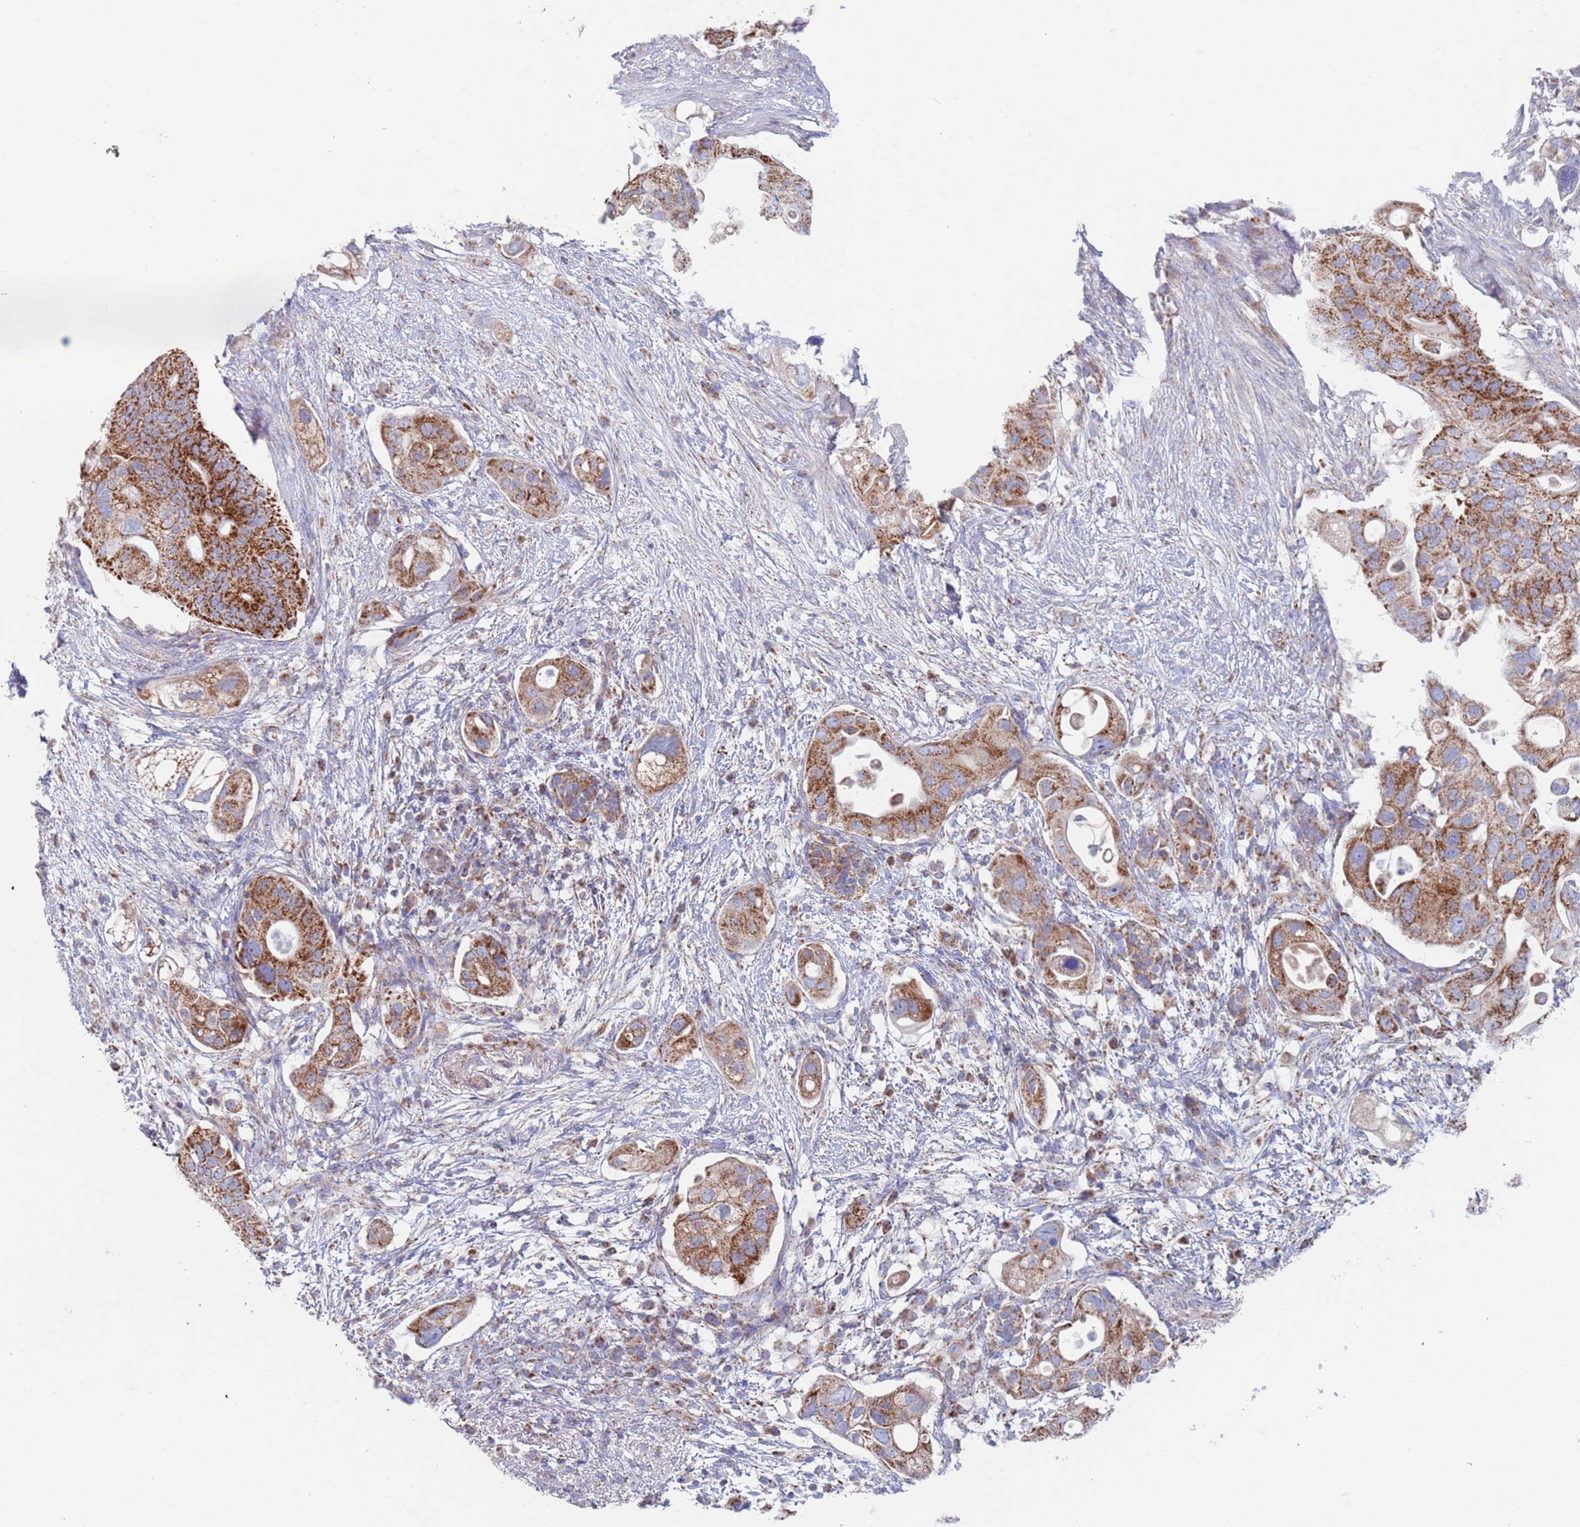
{"staining": {"intensity": "strong", "quantity": ">75%", "location": "cytoplasmic/membranous"}, "tissue": "pancreatic cancer", "cell_type": "Tumor cells", "image_type": "cancer", "snomed": [{"axis": "morphology", "description": "Adenocarcinoma, NOS"}, {"axis": "topography", "description": "Pancreas"}], "caption": "Pancreatic cancer tissue displays strong cytoplasmic/membranous staining in approximately >75% of tumor cells, visualized by immunohistochemistry.", "gene": "MRPL22", "patient": {"sex": "female", "age": 72}}